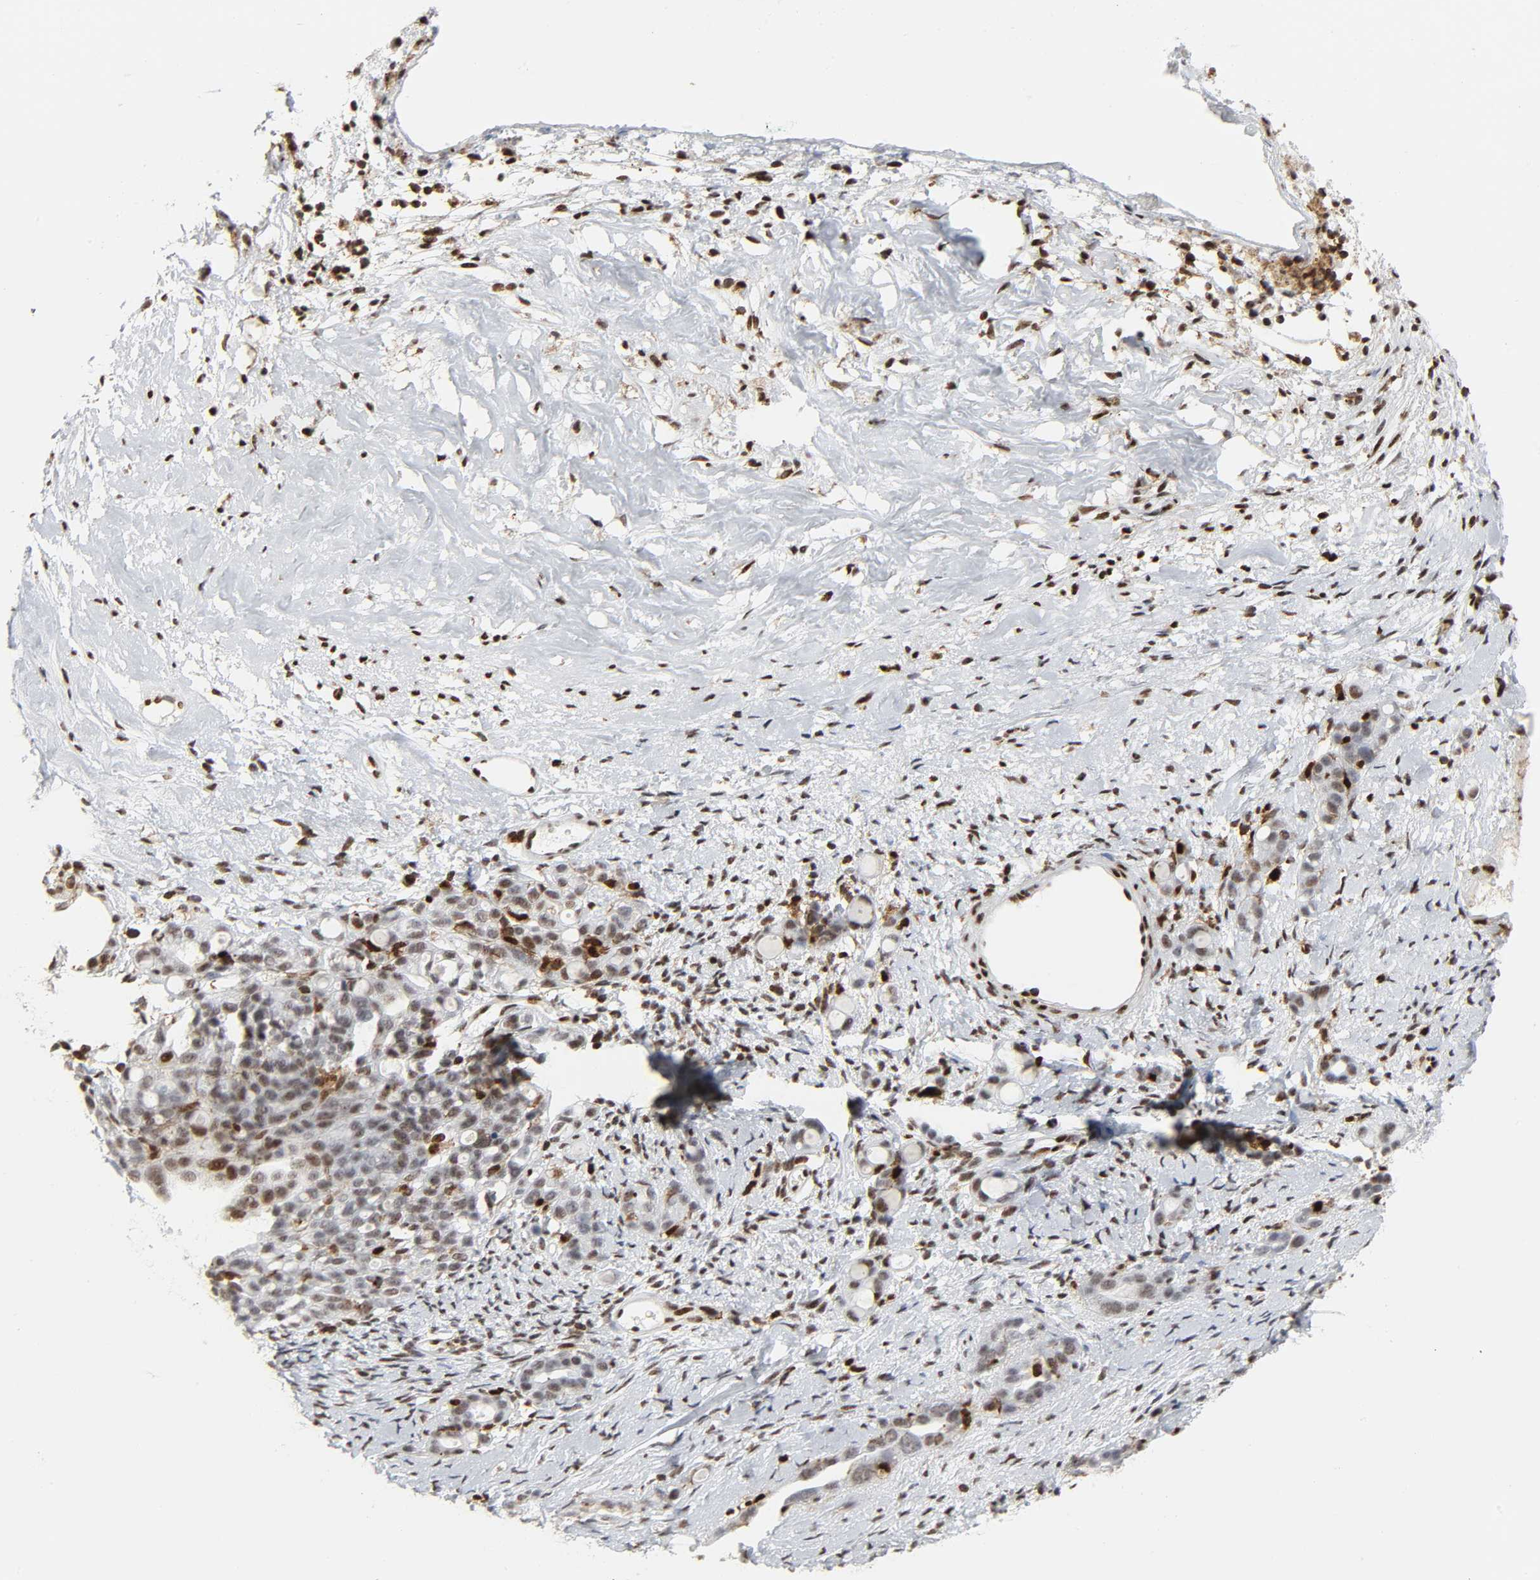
{"staining": {"intensity": "moderate", "quantity": "25%-75%", "location": "nuclear"}, "tissue": "ovarian cancer", "cell_type": "Tumor cells", "image_type": "cancer", "snomed": [{"axis": "morphology", "description": "Cystadenocarcinoma, serous, NOS"}, {"axis": "topography", "description": "Ovary"}], "caption": "IHC of ovarian serous cystadenocarcinoma exhibits medium levels of moderate nuclear positivity in about 25%-75% of tumor cells.", "gene": "WAS", "patient": {"sex": "female", "age": 66}}